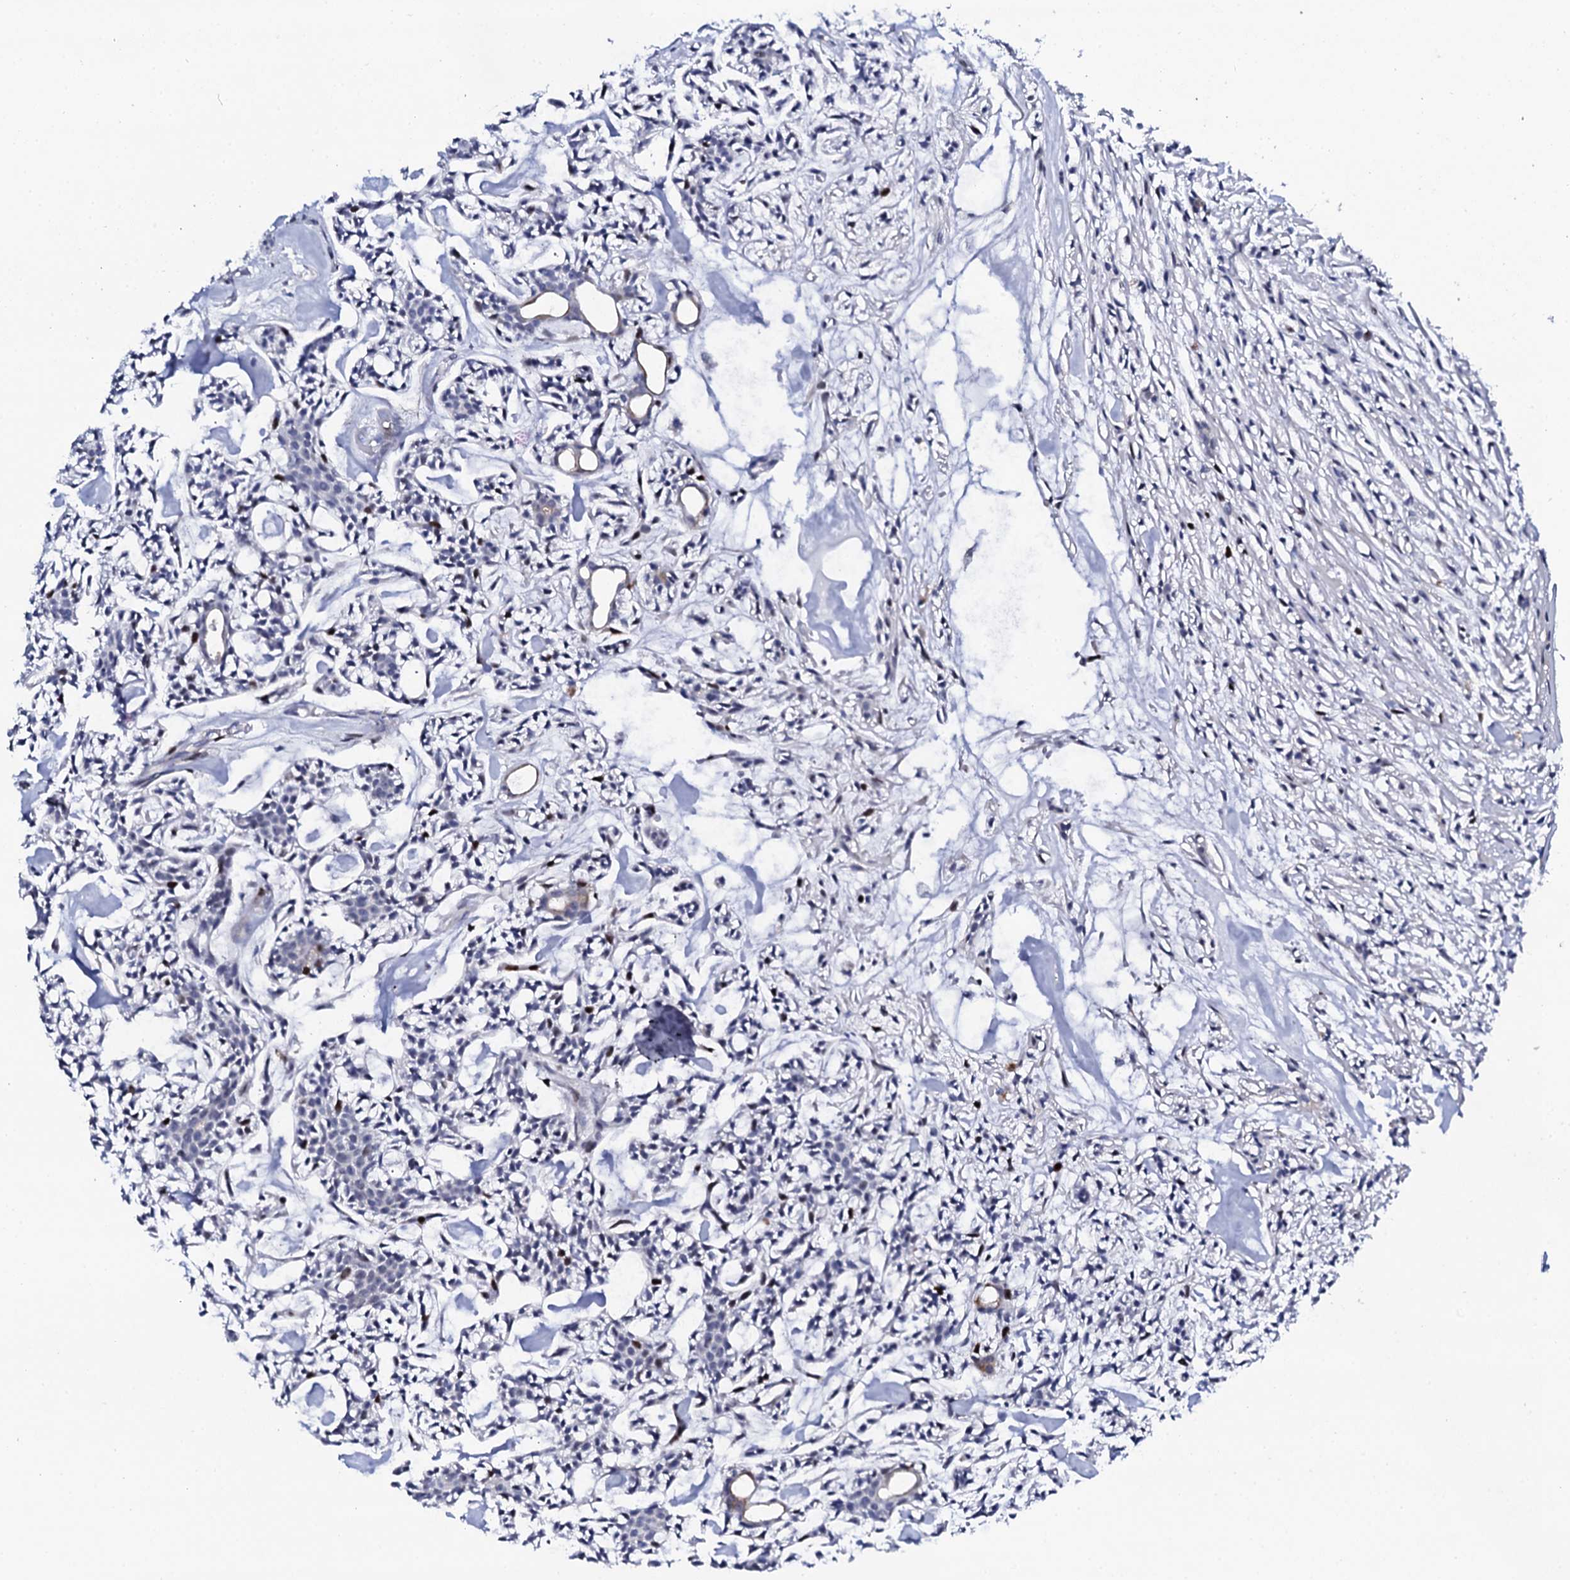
{"staining": {"intensity": "moderate", "quantity": "<25%", "location": "nuclear"}, "tissue": "head and neck cancer", "cell_type": "Tumor cells", "image_type": "cancer", "snomed": [{"axis": "morphology", "description": "Adenocarcinoma, NOS"}, {"axis": "topography", "description": "Salivary gland"}, {"axis": "topography", "description": "Head-Neck"}], "caption": "Head and neck cancer stained for a protein exhibits moderate nuclear positivity in tumor cells.", "gene": "NUDT13", "patient": {"sex": "male", "age": 55}}